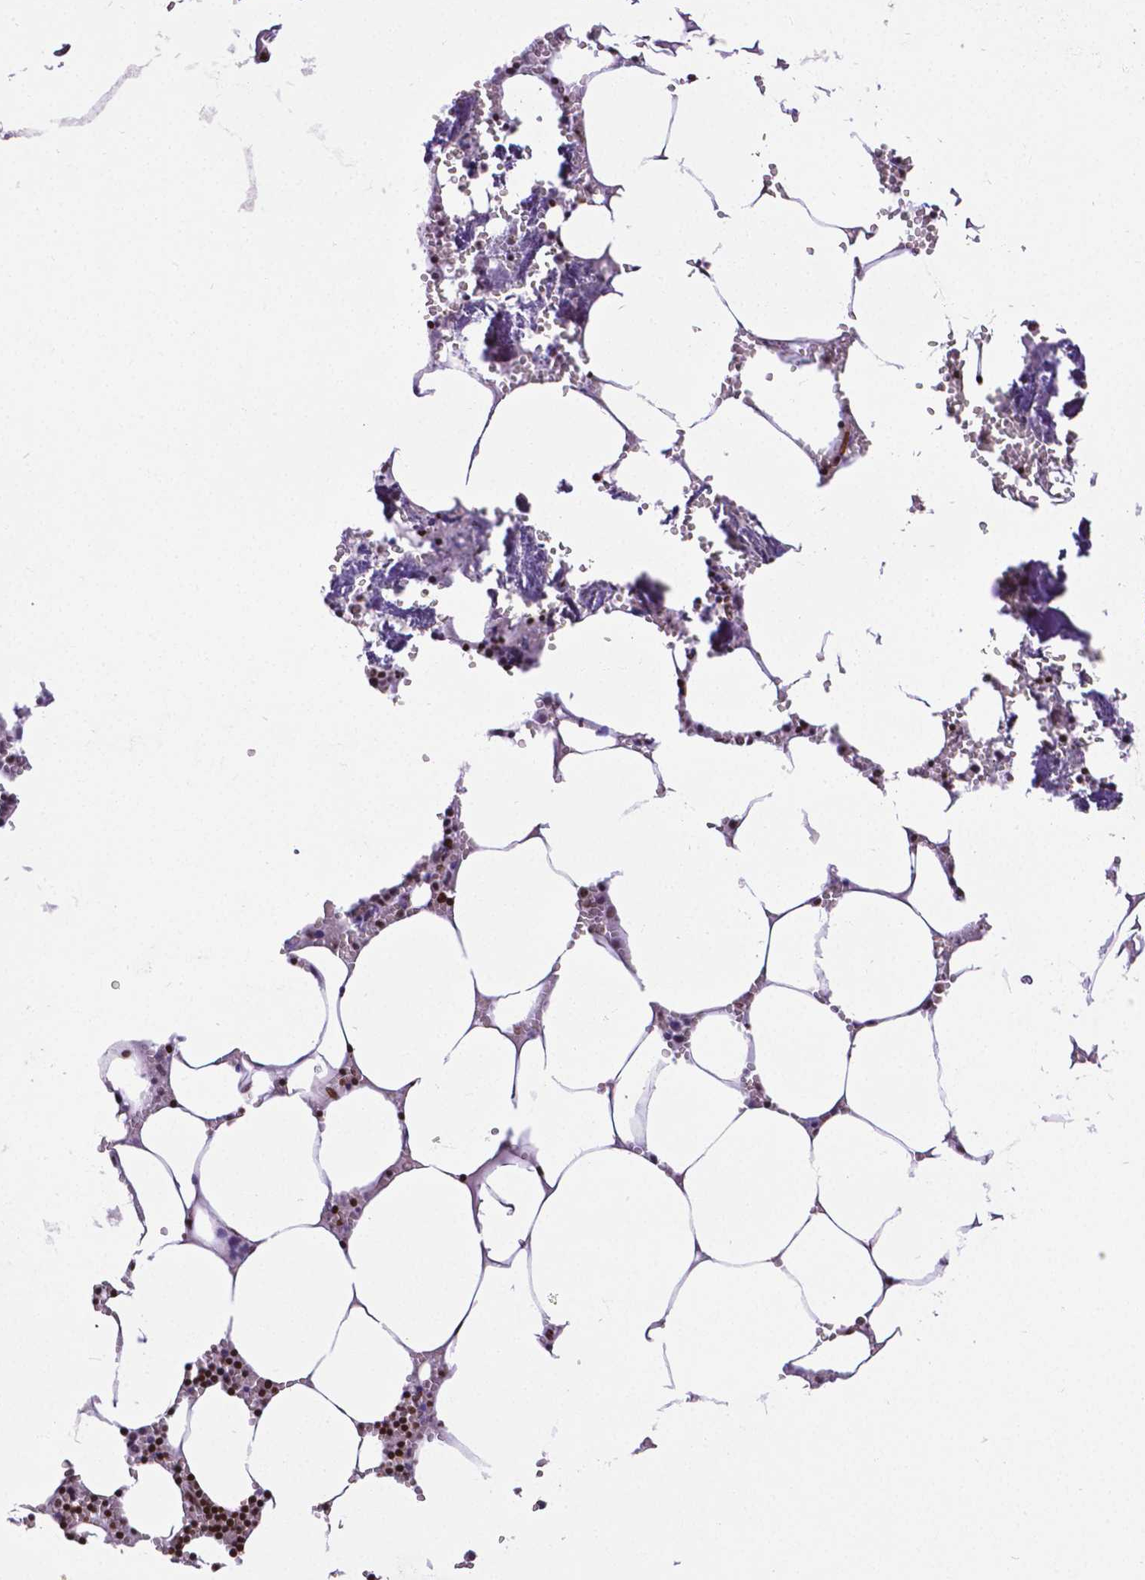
{"staining": {"intensity": "strong", "quantity": "25%-75%", "location": "nuclear"}, "tissue": "bone marrow", "cell_type": "Hematopoietic cells", "image_type": "normal", "snomed": [{"axis": "morphology", "description": "Normal tissue, NOS"}, {"axis": "topography", "description": "Bone marrow"}], "caption": "Bone marrow stained for a protein displays strong nuclear positivity in hematopoietic cells. (DAB IHC, brown staining for protein, blue staining for nuclei).", "gene": "CTCF", "patient": {"sex": "male", "age": 54}}